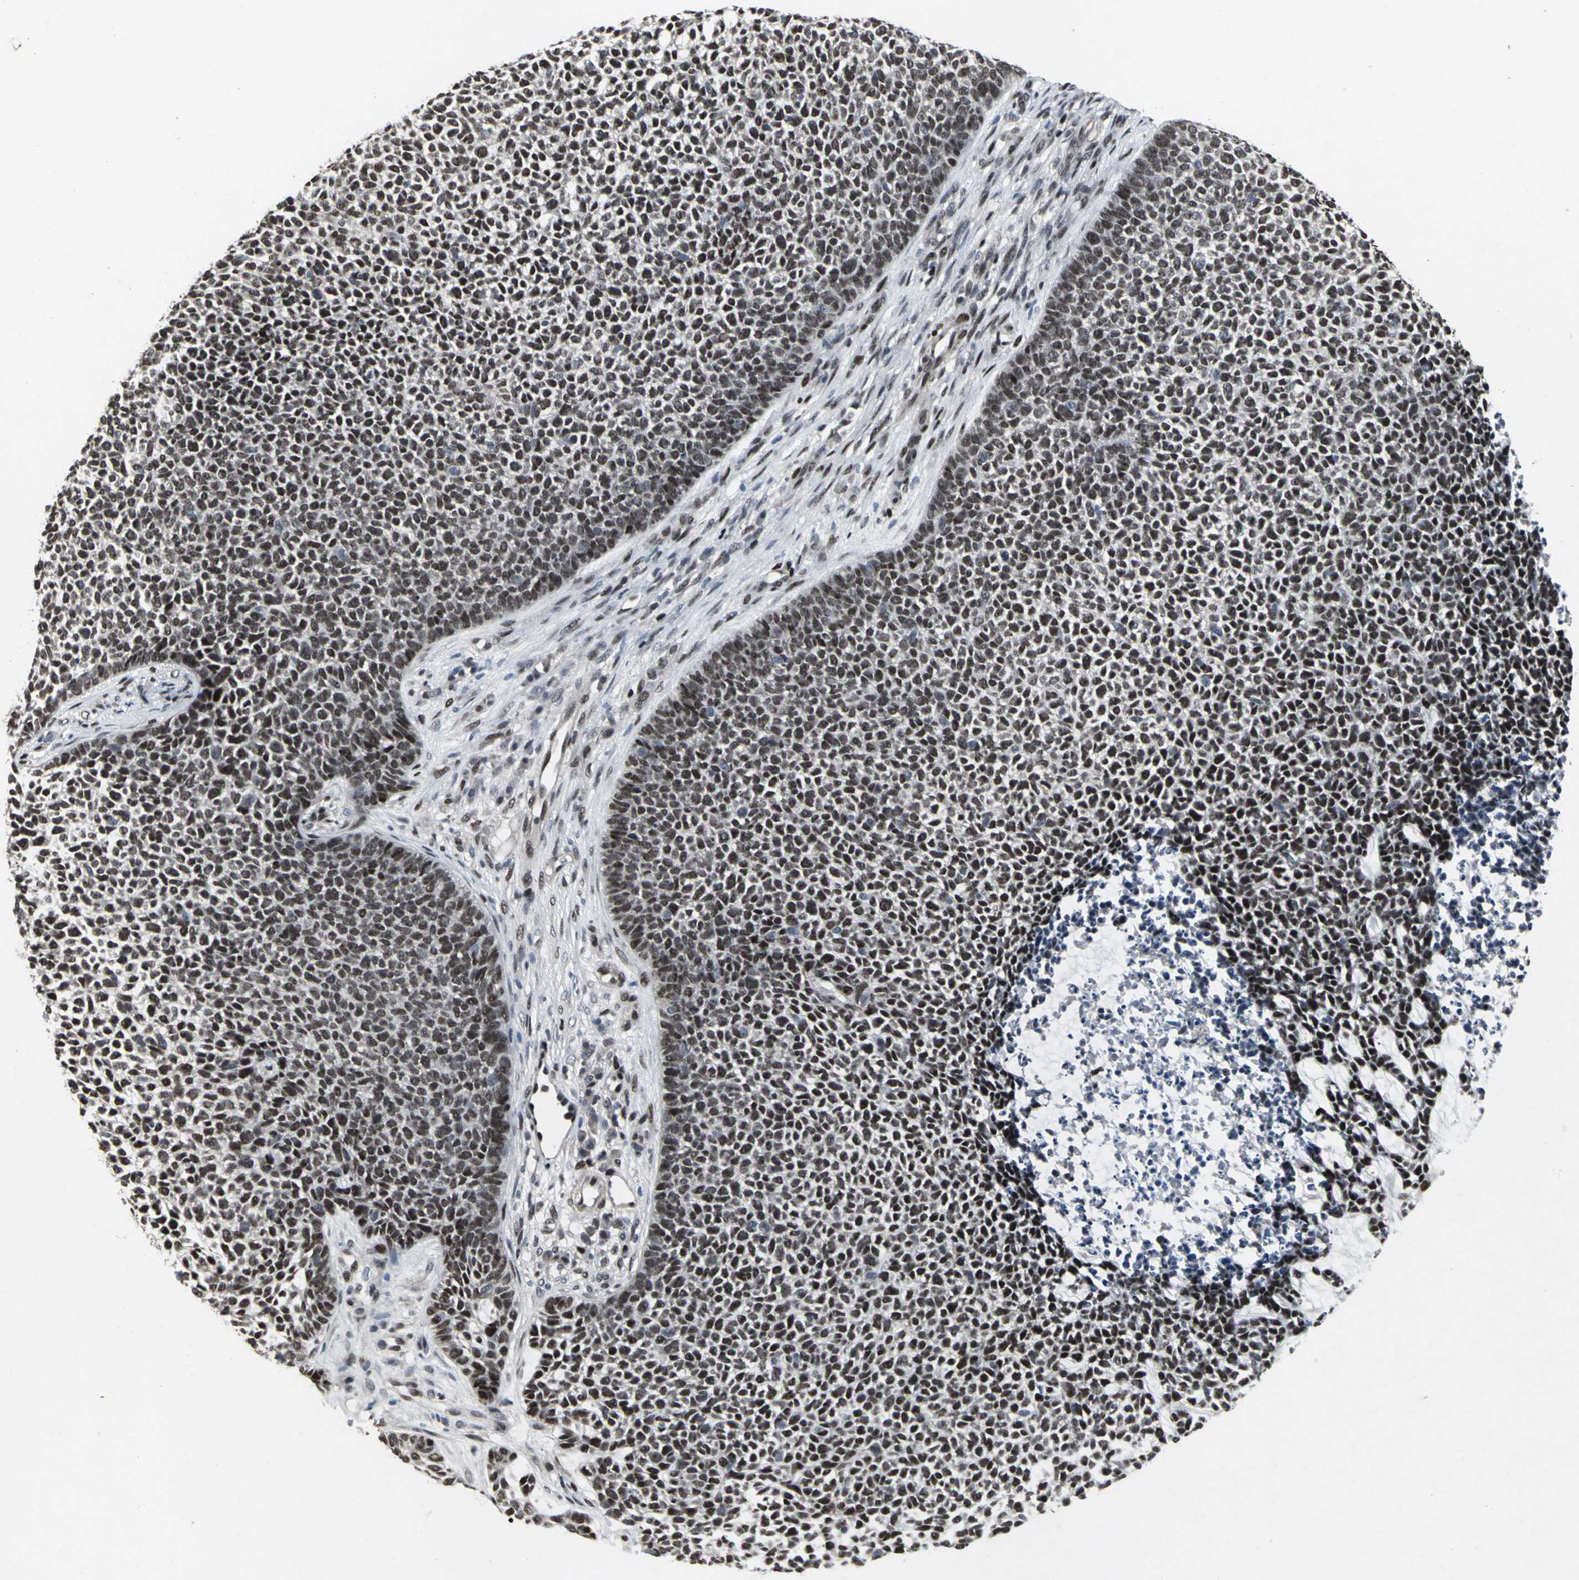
{"staining": {"intensity": "strong", "quantity": ">75%", "location": "nuclear"}, "tissue": "skin cancer", "cell_type": "Tumor cells", "image_type": "cancer", "snomed": [{"axis": "morphology", "description": "Basal cell carcinoma"}, {"axis": "topography", "description": "Skin"}], "caption": "Skin cancer (basal cell carcinoma) was stained to show a protein in brown. There is high levels of strong nuclear expression in approximately >75% of tumor cells.", "gene": "SRF", "patient": {"sex": "female", "age": 84}}